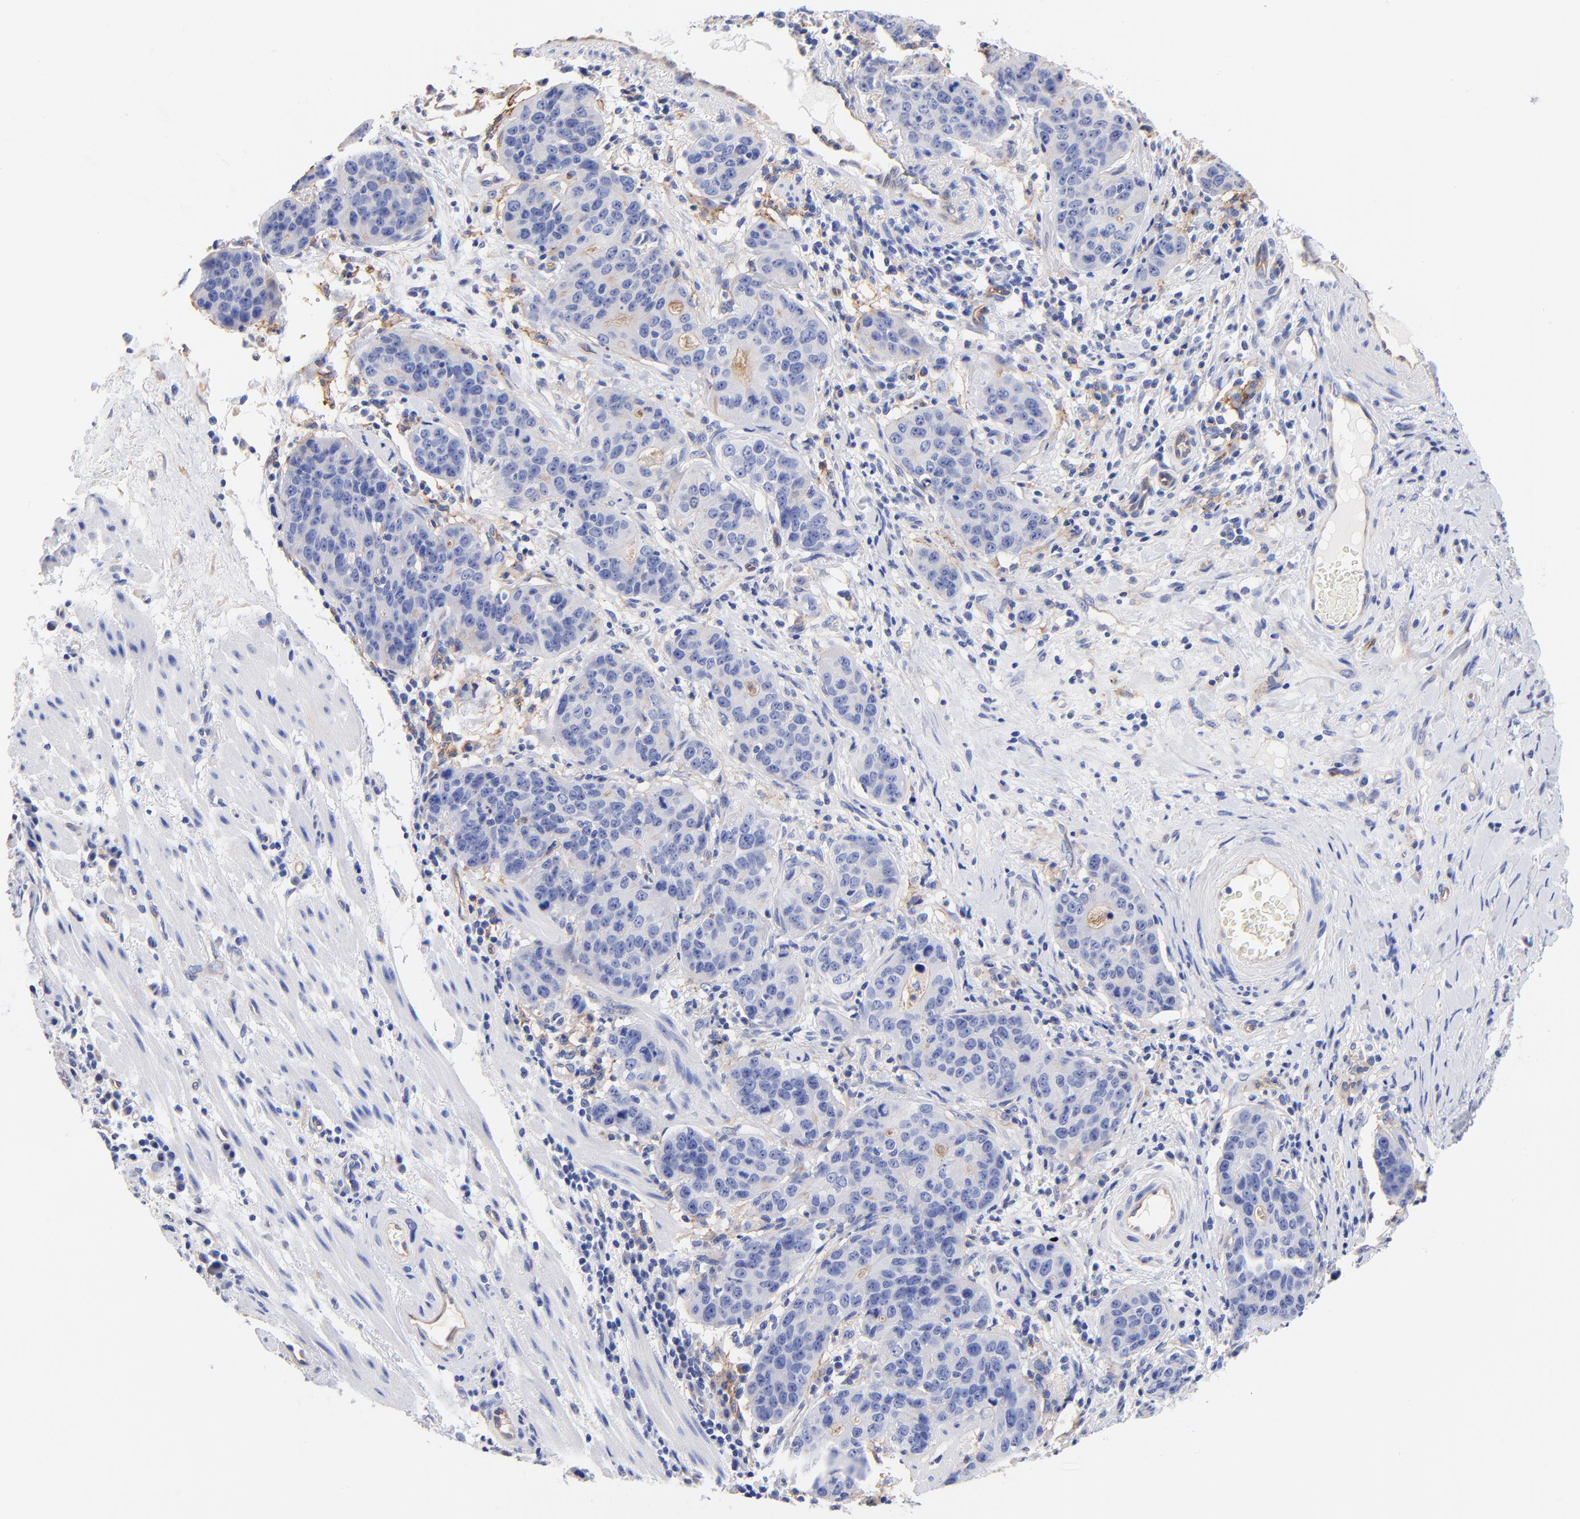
{"staining": {"intensity": "negative", "quantity": "none", "location": "none"}, "tissue": "stomach cancer", "cell_type": "Tumor cells", "image_type": "cancer", "snomed": [{"axis": "morphology", "description": "Adenocarcinoma, NOS"}, {"axis": "topography", "description": "Esophagus"}, {"axis": "topography", "description": "Stomach"}], "caption": "IHC photomicrograph of neoplastic tissue: stomach cancer stained with DAB demonstrates no significant protein expression in tumor cells.", "gene": "SLC44A2", "patient": {"sex": "male", "age": 74}}